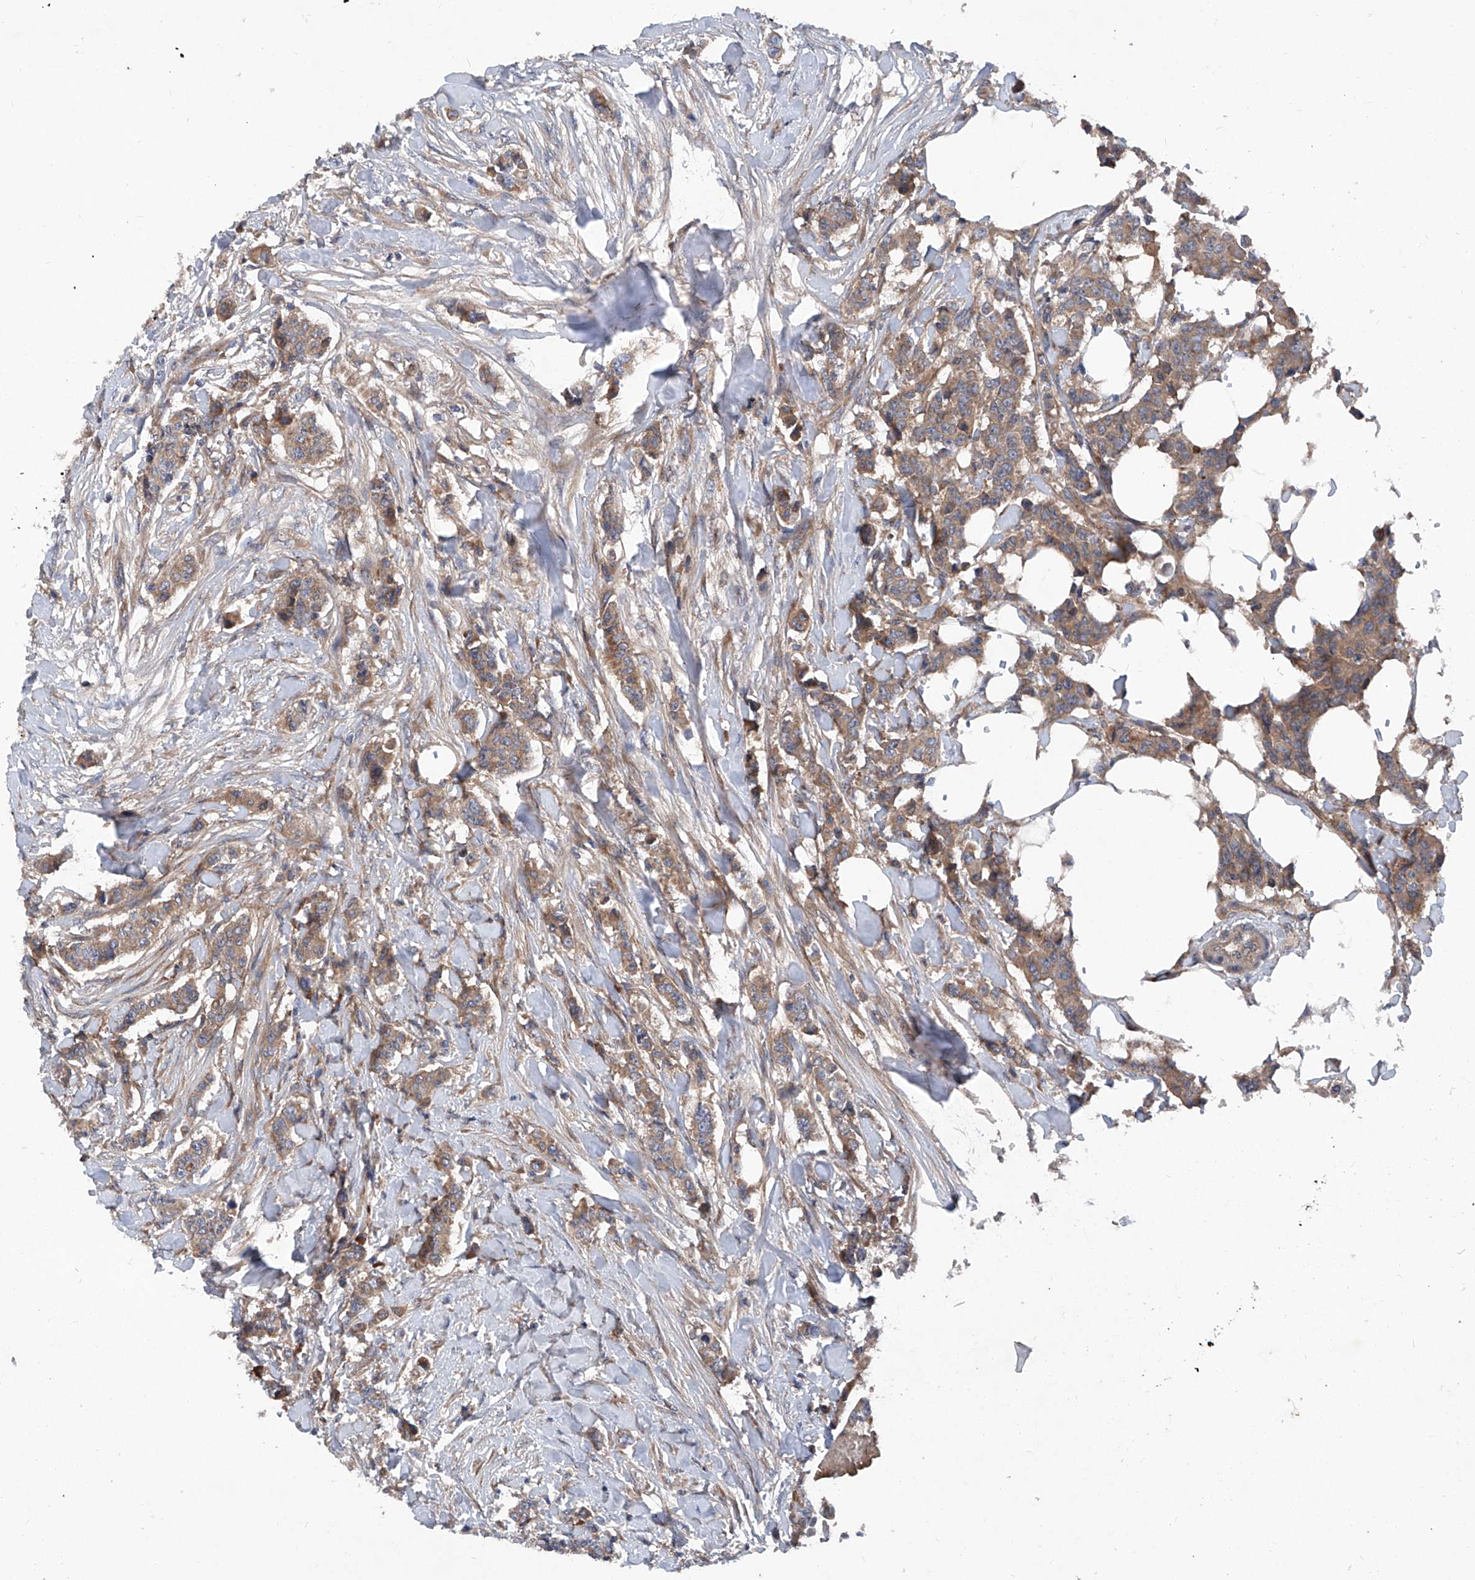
{"staining": {"intensity": "moderate", "quantity": ">75%", "location": "cytoplasmic/membranous"}, "tissue": "breast cancer", "cell_type": "Tumor cells", "image_type": "cancer", "snomed": [{"axis": "morphology", "description": "Duct carcinoma"}, {"axis": "topography", "description": "Breast"}], "caption": "An image of breast cancer (infiltrating ductal carcinoma) stained for a protein shows moderate cytoplasmic/membranous brown staining in tumor cells.", "gene": "ASCC3", "patient": {"sex": "female", "age": 40}}